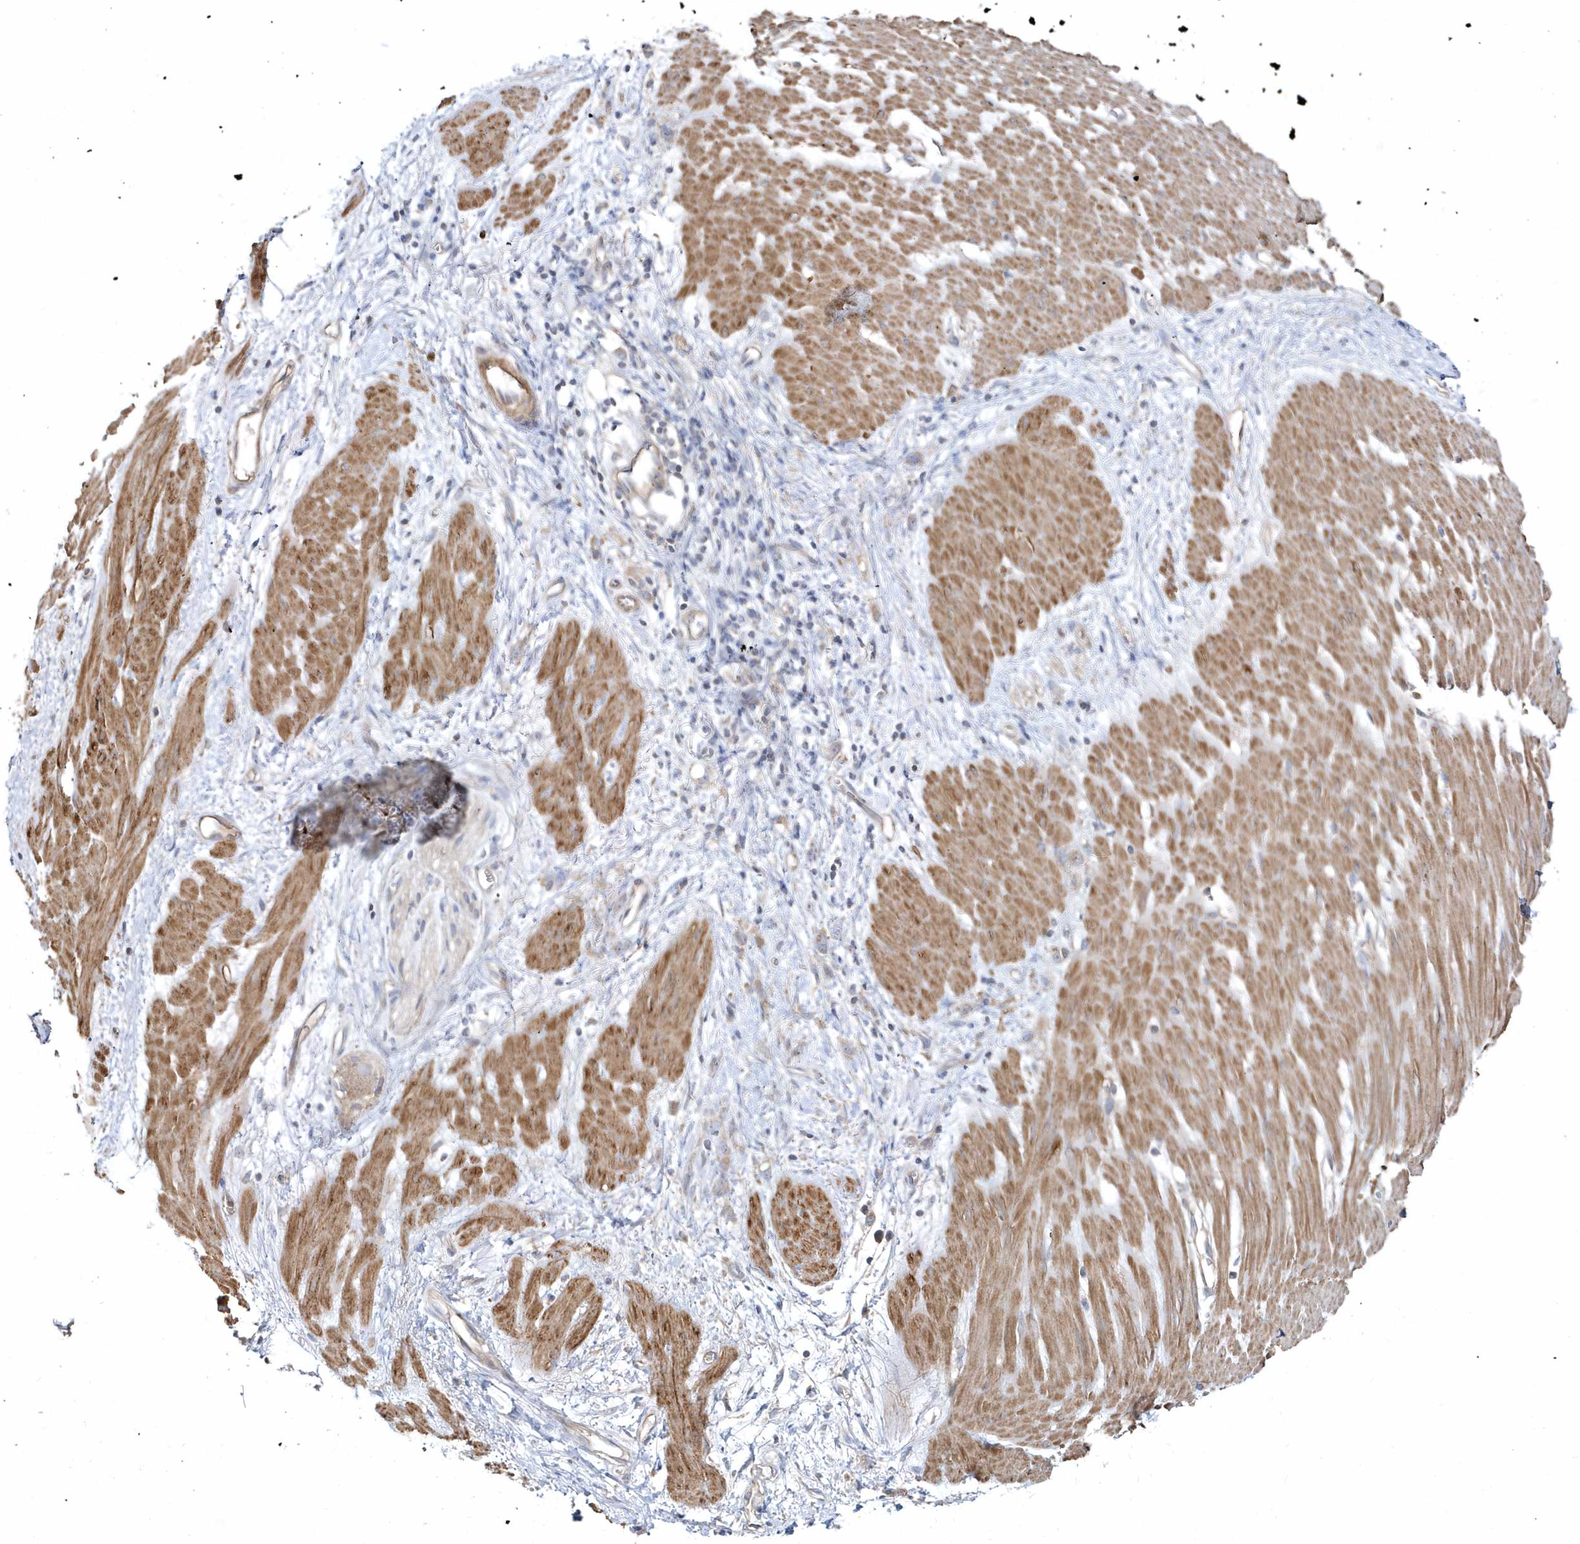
{"staining": {"intensity": "weak", "quantity": ">75%", "location": "cytoplasmic/membranous"}, "tissue": "stomach cancer", "cell_type": "Tumor cells", "image_type": "cancer", "snomed": [{"axis": "morphology", "description": "Adenocarcinoma, NOS"}, {"axis": "topography", "description": "Stomach"}], "caption": "Tumor cells show low levels of weak cytoplasmic/membranous staining in approximately >75% of cells in human stomach adenocarcinoma.", "gene": "LEXM", "patient": {"sex": "female", "age": 76}}